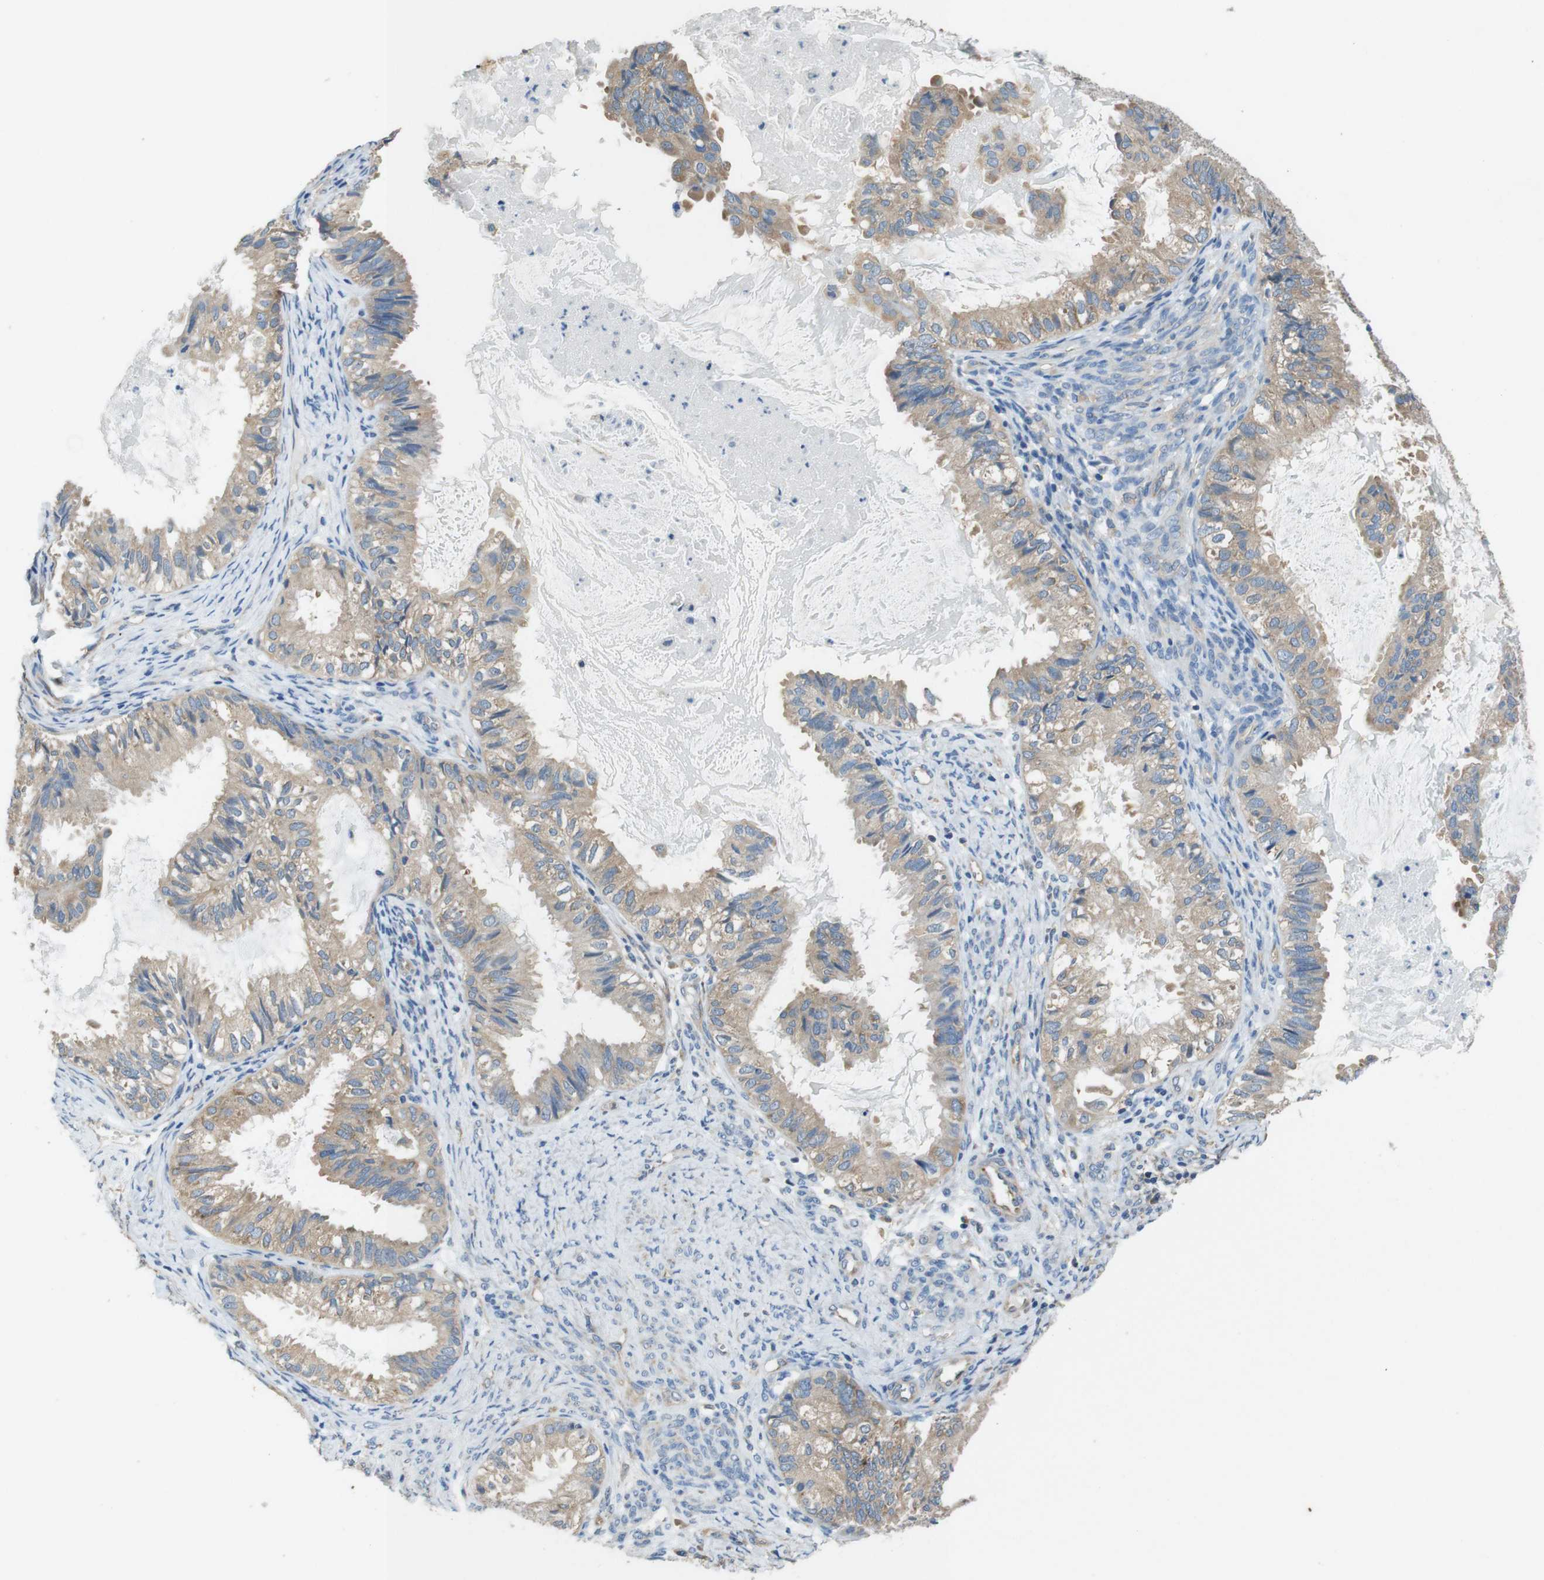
{"staining": {"intensity": "weak", "quantity": ">75%", "location": "cytoplasmic/membranous"}, "tissue": "cervical cancer", "cell_type": "Tumor cells", "image_type": "cancer", "snomed": [{"axis": "morphology", "description": "Normal tissue, NOS"}, {"axis": "morphology", "description": "Adenocarcinoma, NOS"}, {"axis": "topography", "description": "Cervix"}, {"axis": "topography", "description": "Endometrium"}], "caption": "Cervical cancer (adenocarcinoma) stained for a protein (brown) demonstrates weak cytoplasmic/membranous positive positivity in about >75% of tumor cells.", "gene": "DCTN1", "patient": {"sex": "female", "age": 86}}